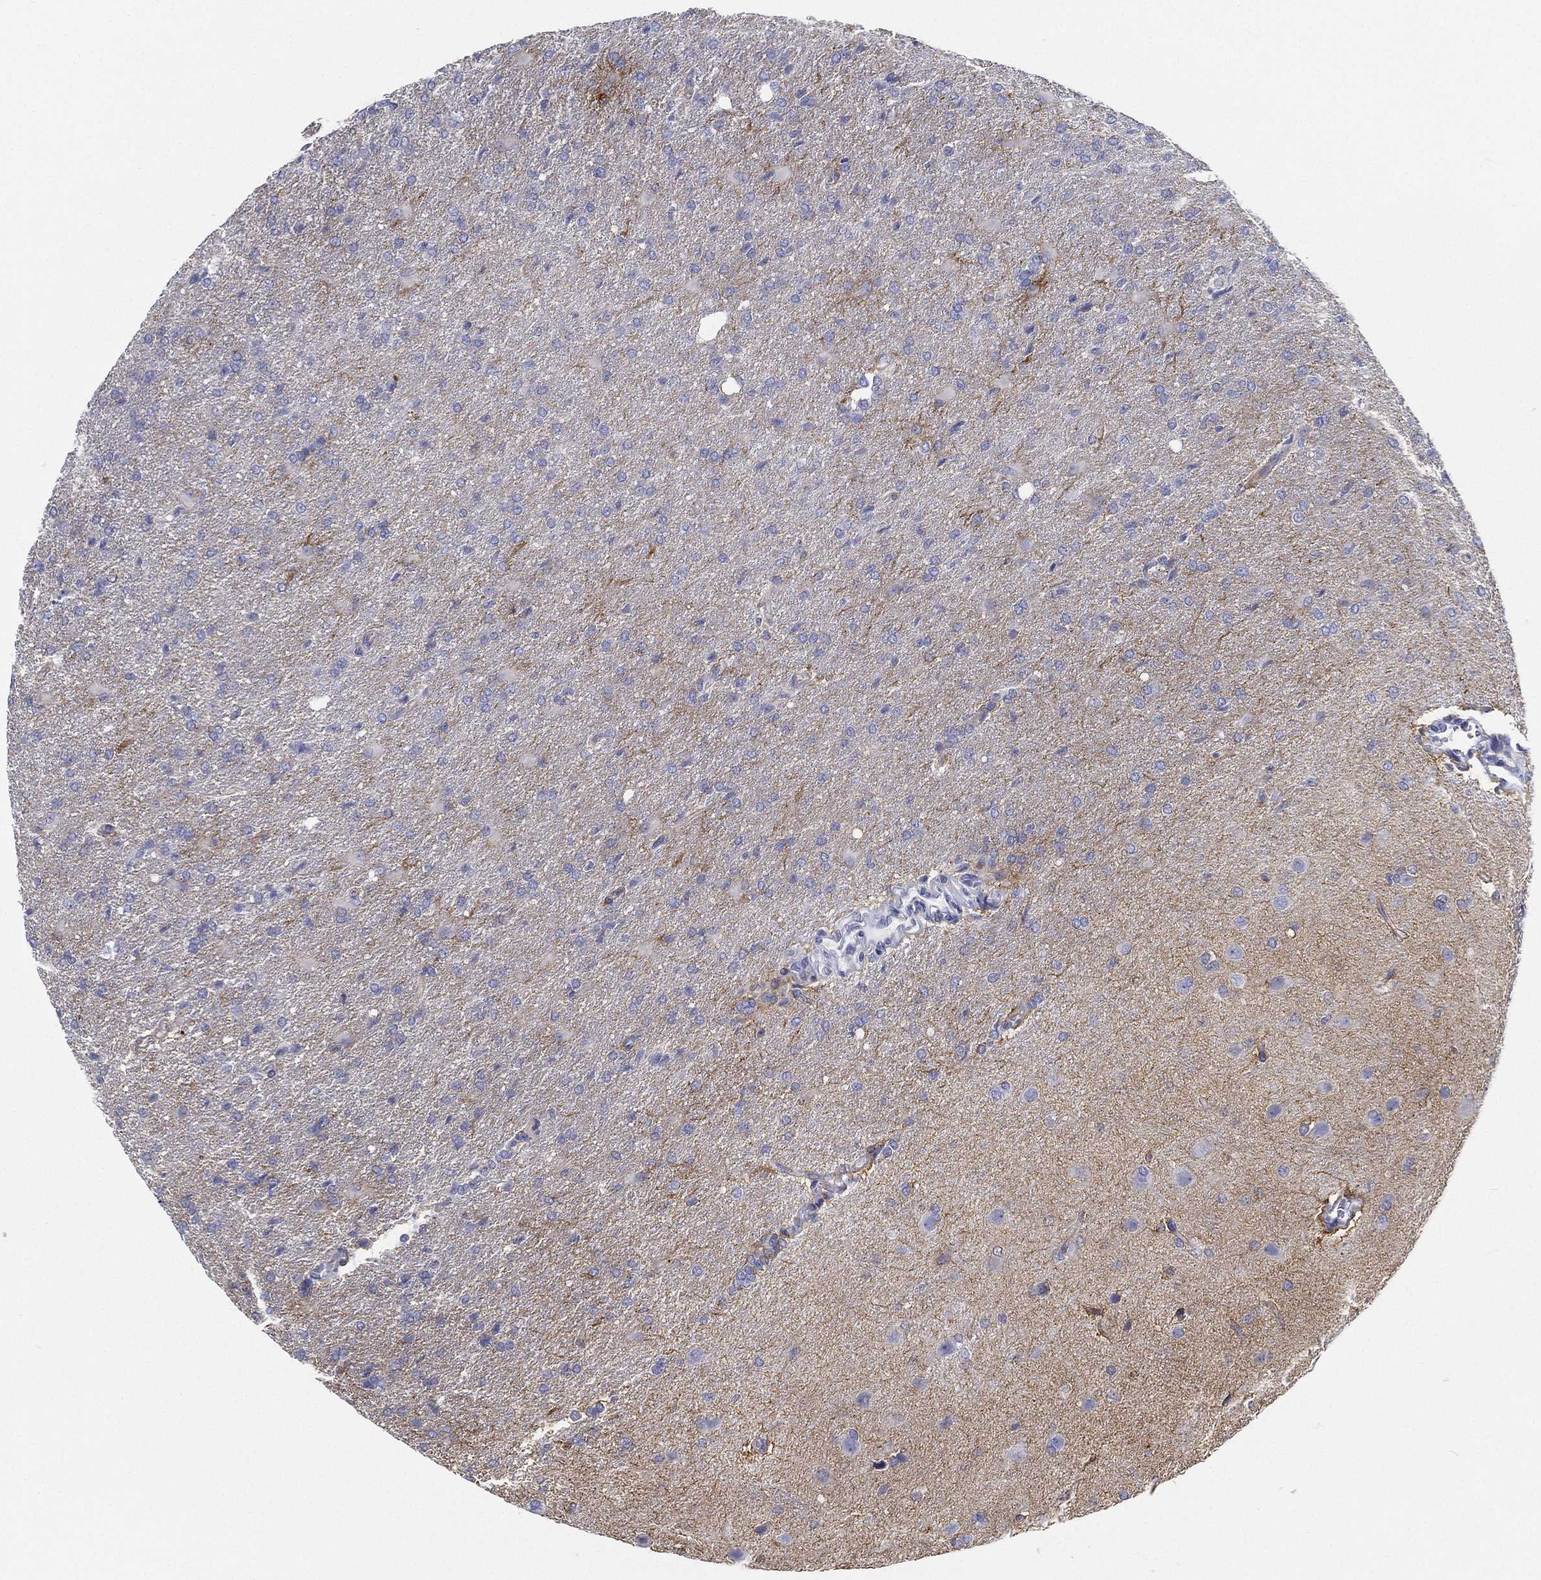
{"staining": {"intensity": "negative", "quantity": "none", "location": "none"}, "tissue": "glioma", "cell_type": "Tumor cells", "image_type": "cancer", "snomed": [{"axis": "morphology", "description": "Glioma, malignant, High grade"}, {"axis": "topography", "description": "Brain"}], "caption": "The micrograph exhibits no staining of tumor cells in glioma.", "gene": "ATP1B2", "patient": {"sex": "male", "age": 68}}